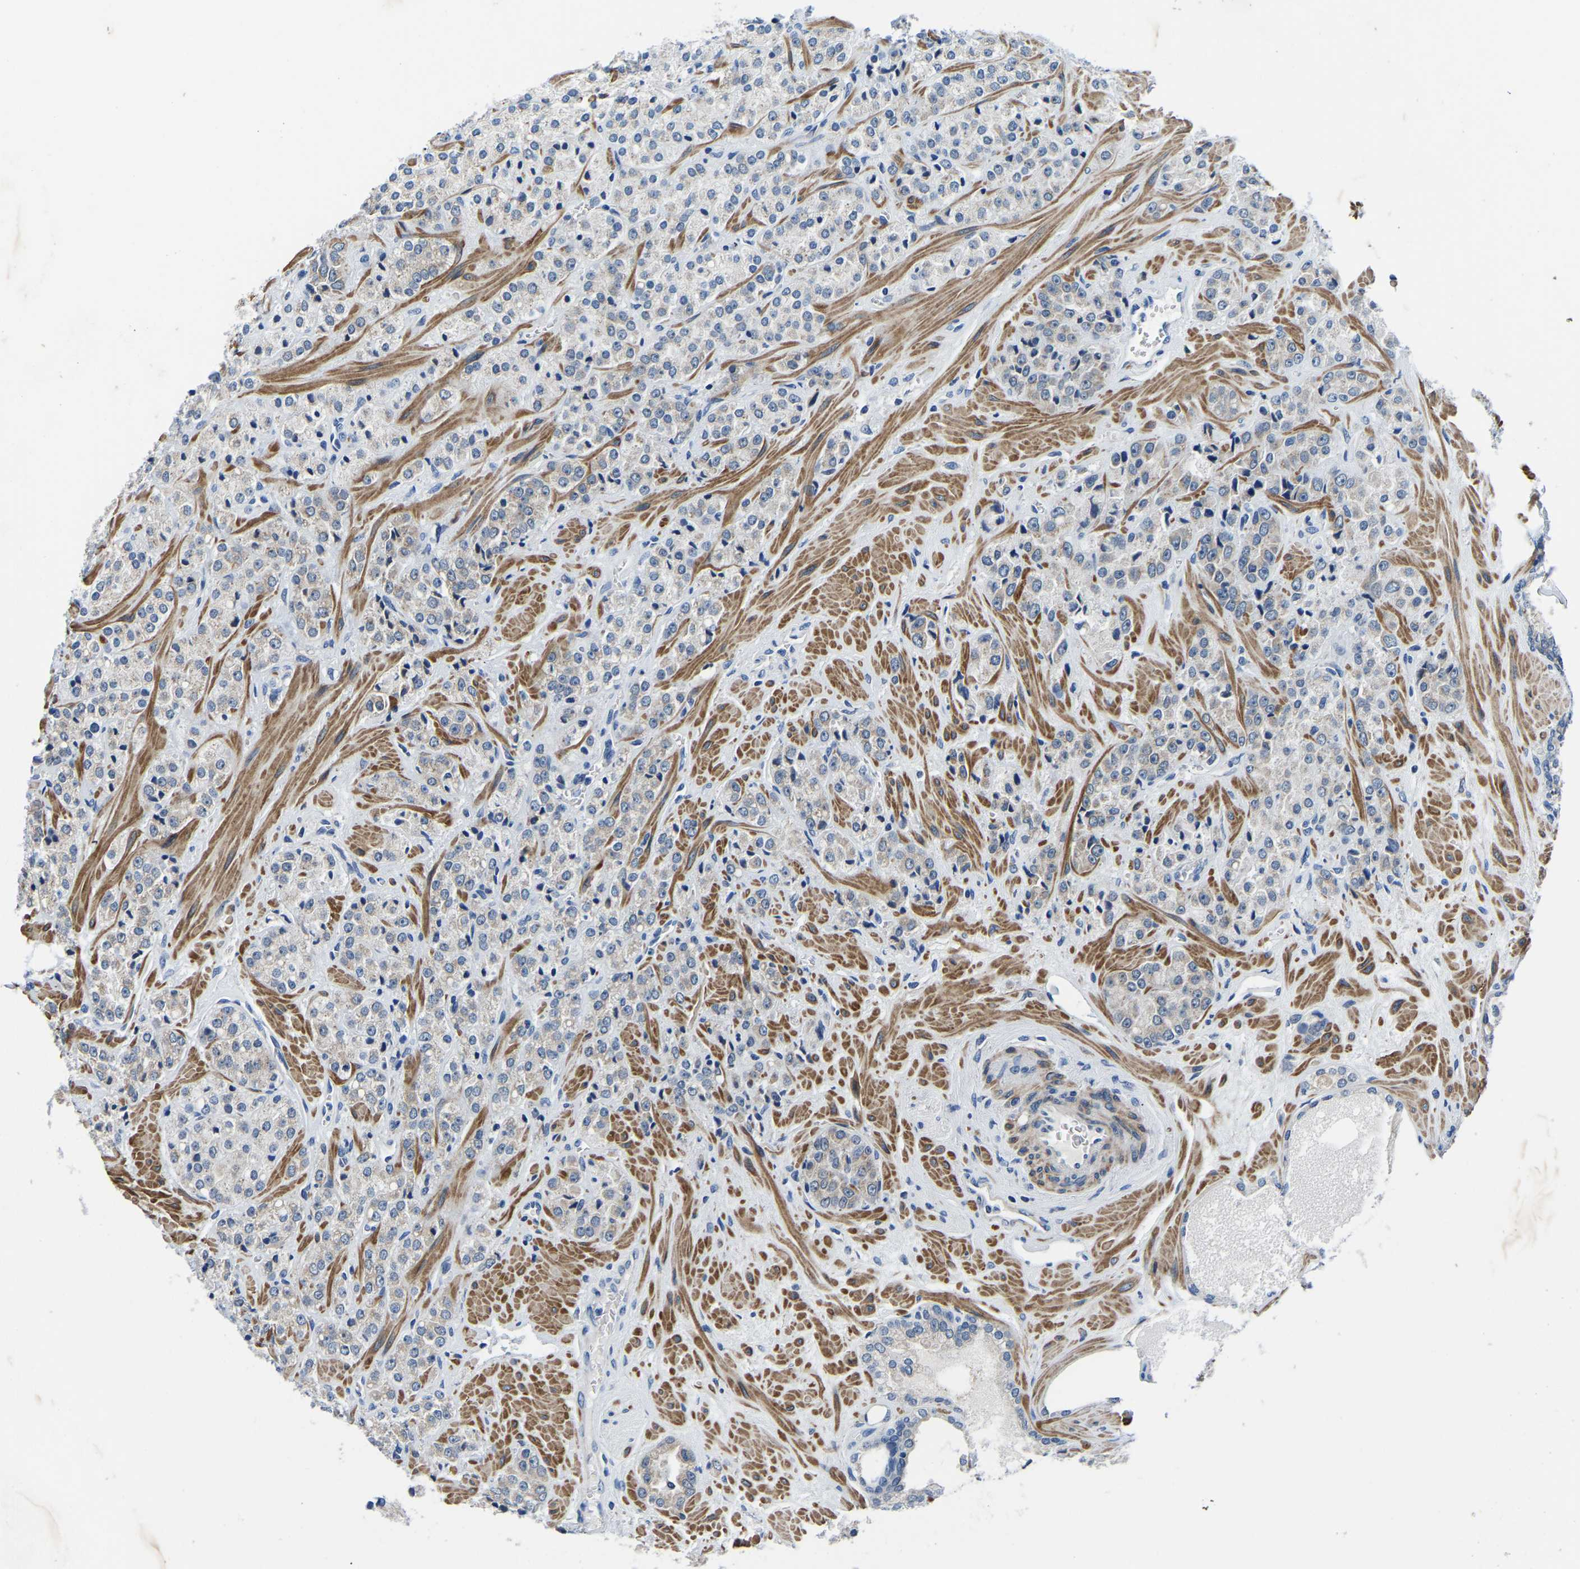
{"staining": {"intensity": "weak", "quantity": "<25%", "location": "cytoplasmic/membranous"}, "tissue": "prostate cancer", "cell_type": "Tumor cells", "image_type": "cancer", "snomed": [{"axis": "morphology", "description": "Adenocarcinoma, High grade"}, {"axis": "topography", "description": "Prostate"}], "caption": "Immunohistochemistry of human prostate high-grade adenocarcinoma exhibits no staining in tumor cells.", "gene": "LIAS", "patient": {"sex": "male", "age": 64}}